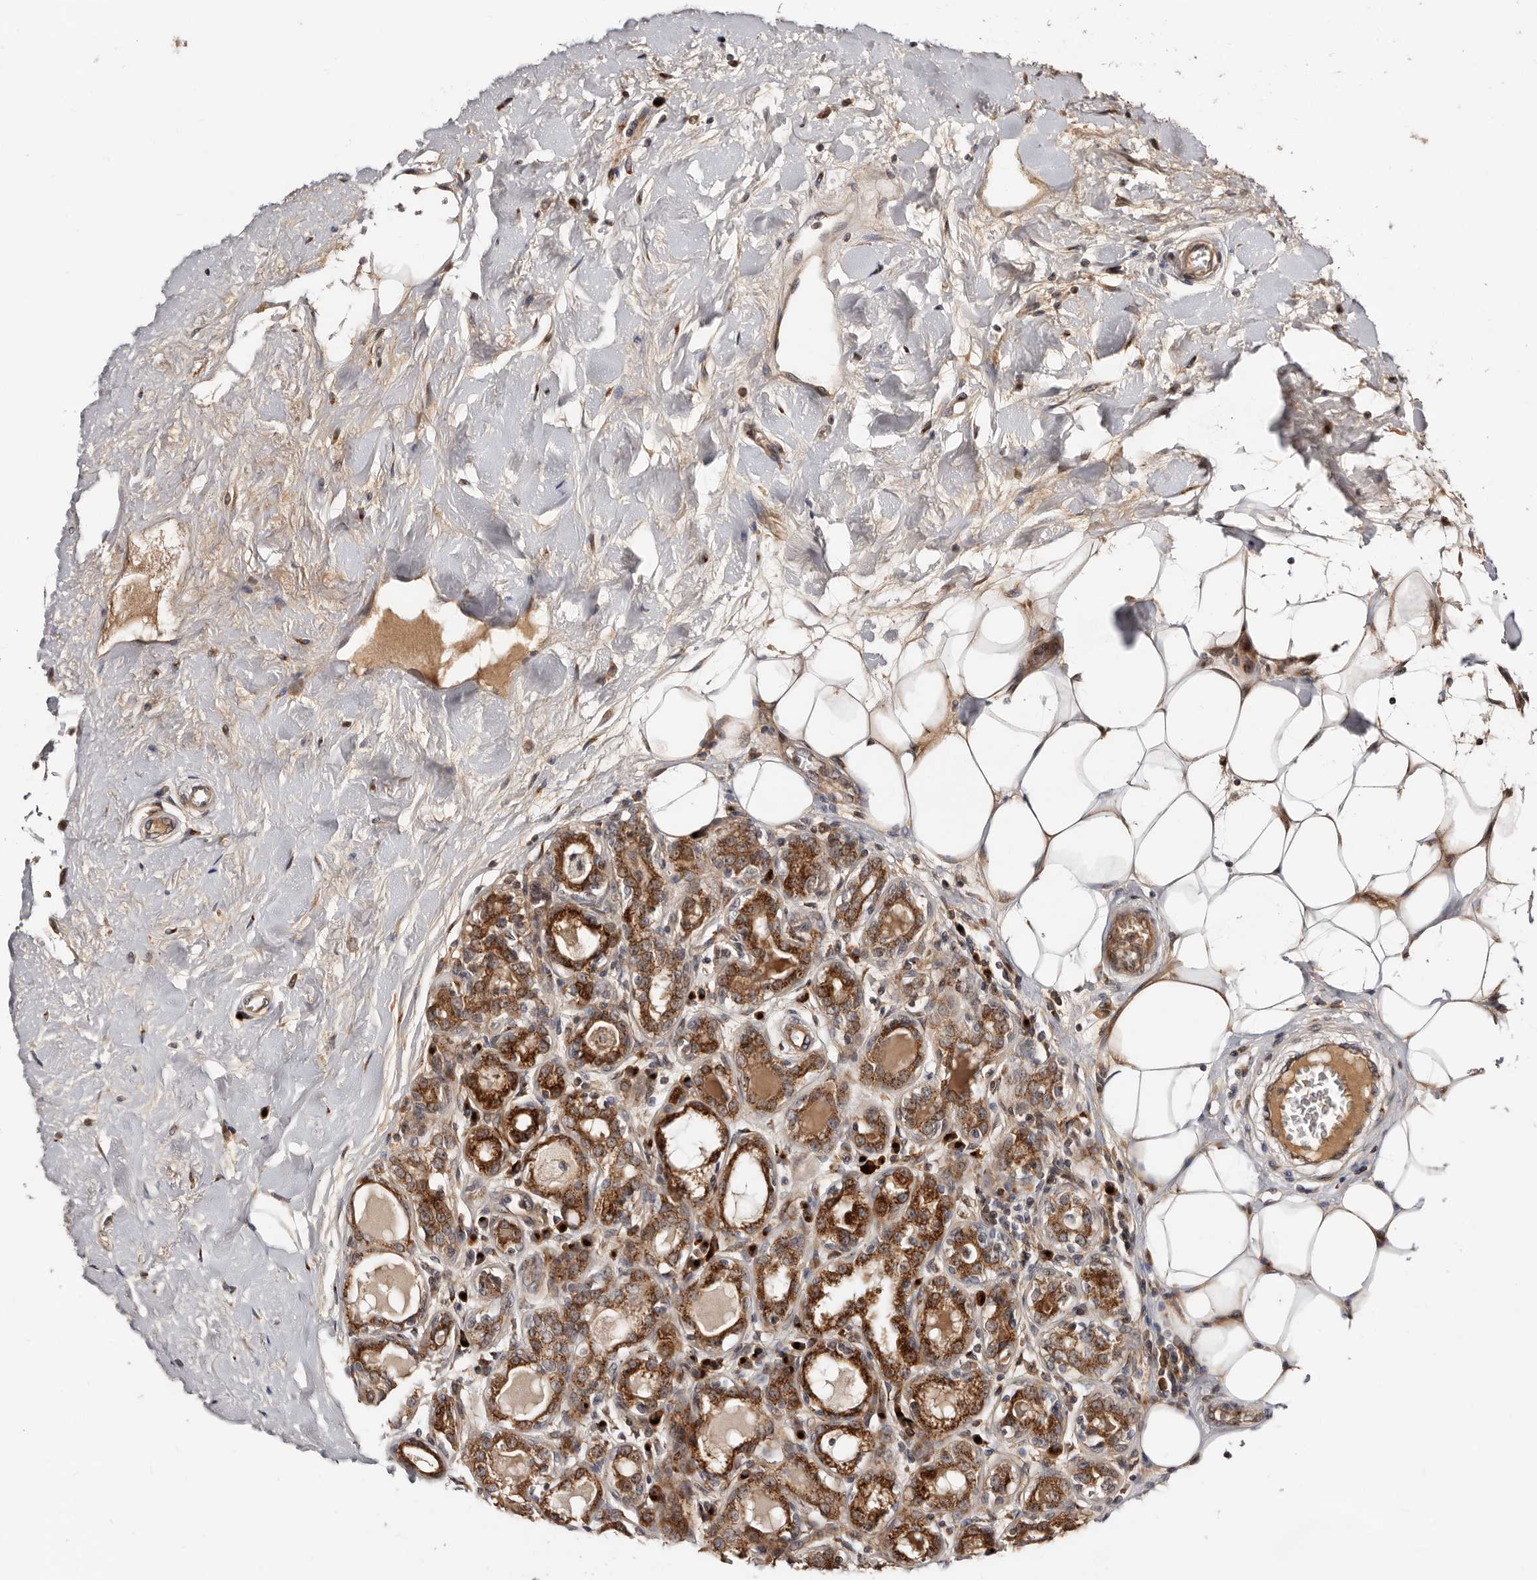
{"staining": {"intensity": "strong", "quantity": ">75%", "location": "cytoplasmic/membranous"}, "tissue": "breast cancer", "cell_type": "Tumor cells", "image_type": "cancer", "snomed": [{"axis": "morphology", "description": "Duct carcinoma"}, {"axis": "topography", "description": "Breast"}], "caption": "Human invasive ductal carcinoma (breast) stained for a protein (brown) shows strong cytoplasmic/membranous positive expression in approximately >75% of tumor cells.", "gene": "DACT2", "patient": {"sex": "female", "age": 27}}